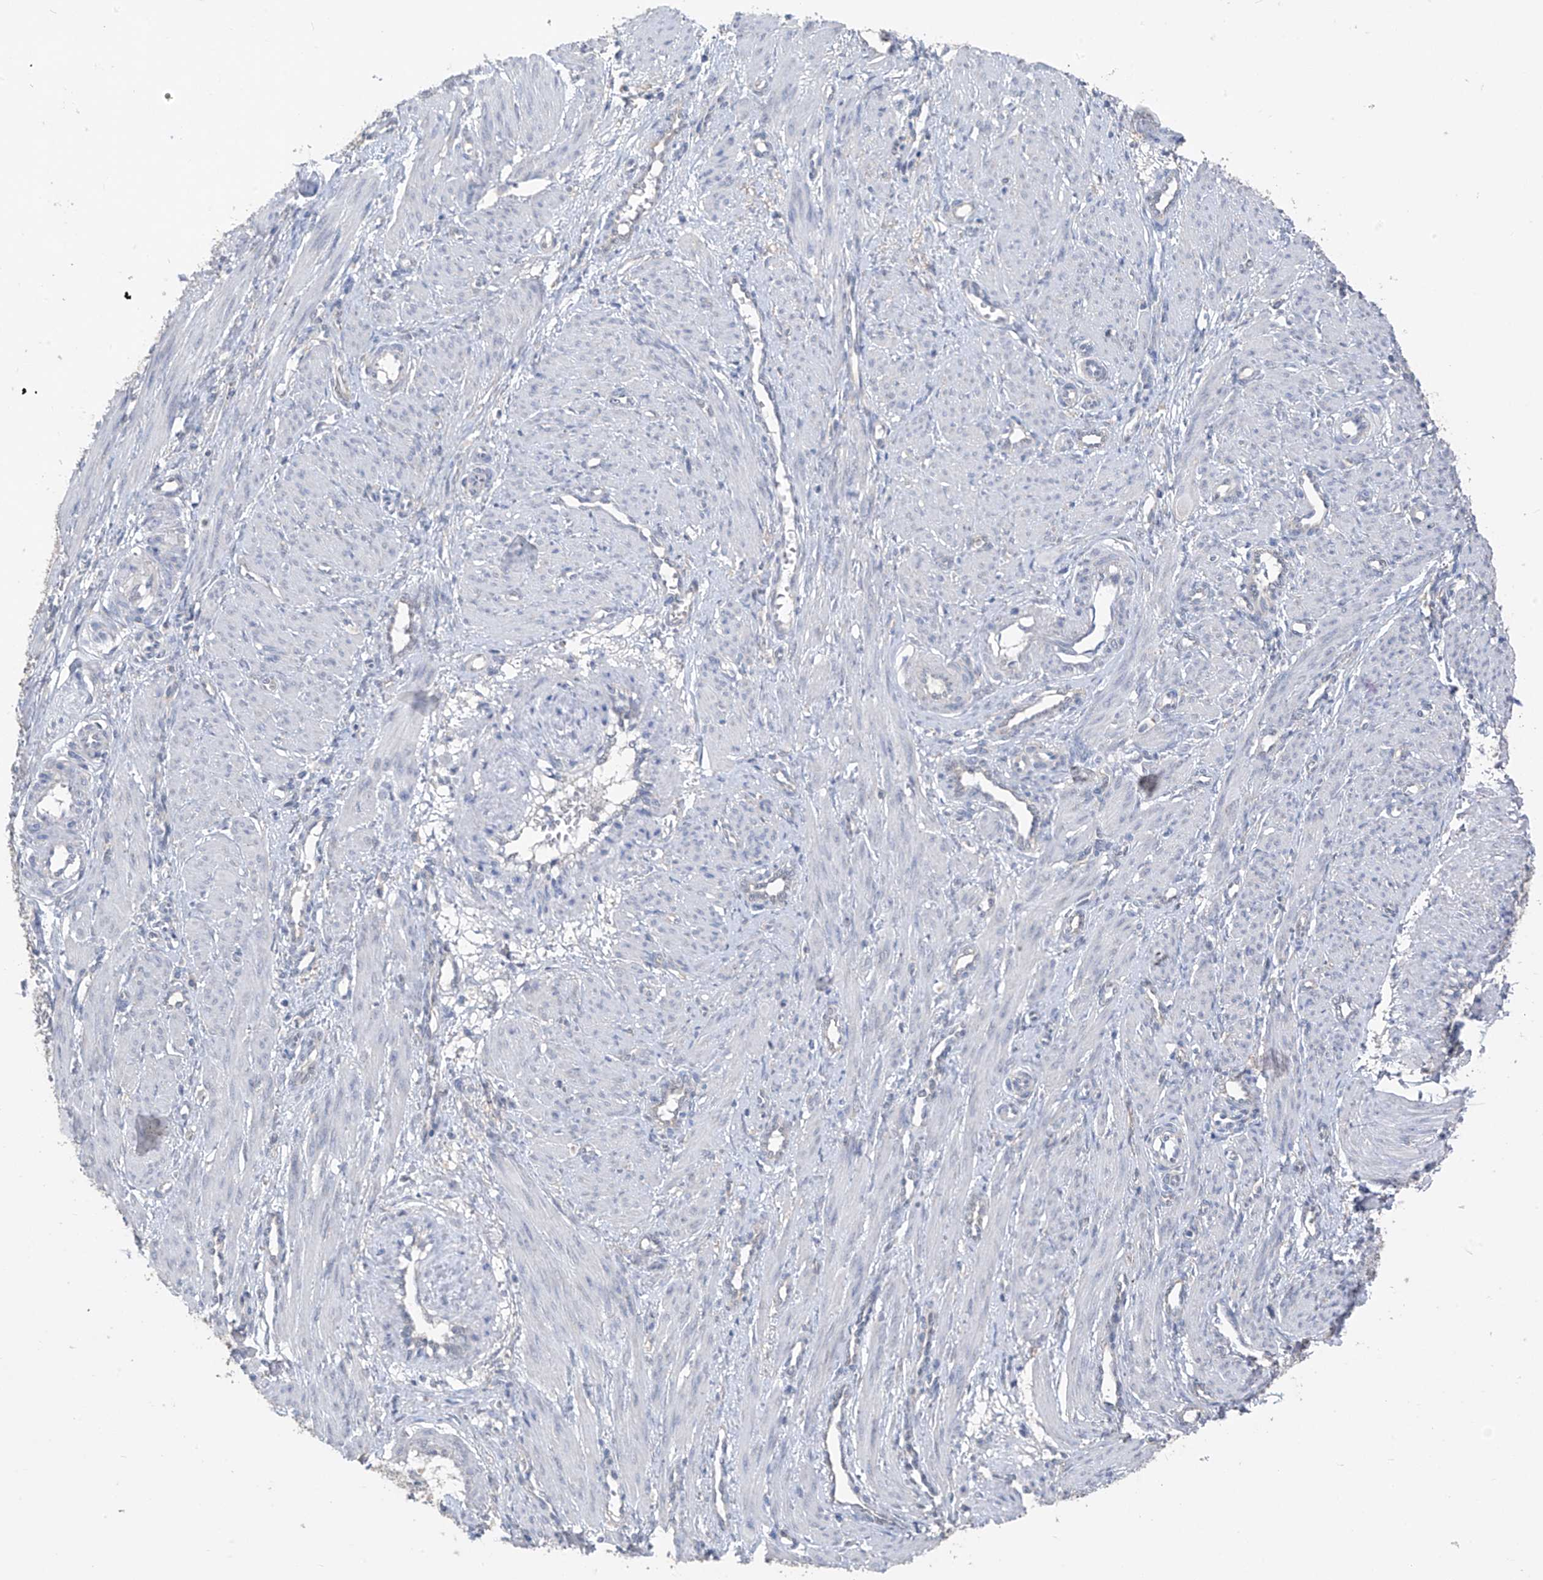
{"staining": {"intensity": "negative", "quantity": "none", "location": "none"}, "tissue": "smooth muscle", "cell_type": "Smooth muscle cells", "image_type": "normal", "snomed": [{"axis": "morphology", "description": "Normal tissue, NOS"}, {"axis": "topography", "description": "Endometrium"}], "caption": "Human smooth muscle stained for a protein using immunohistochemistry demonstrates no staining in smooth muscle cells.", "gene": "RPL4", "patient": {"sex": "female", "age": 33}}